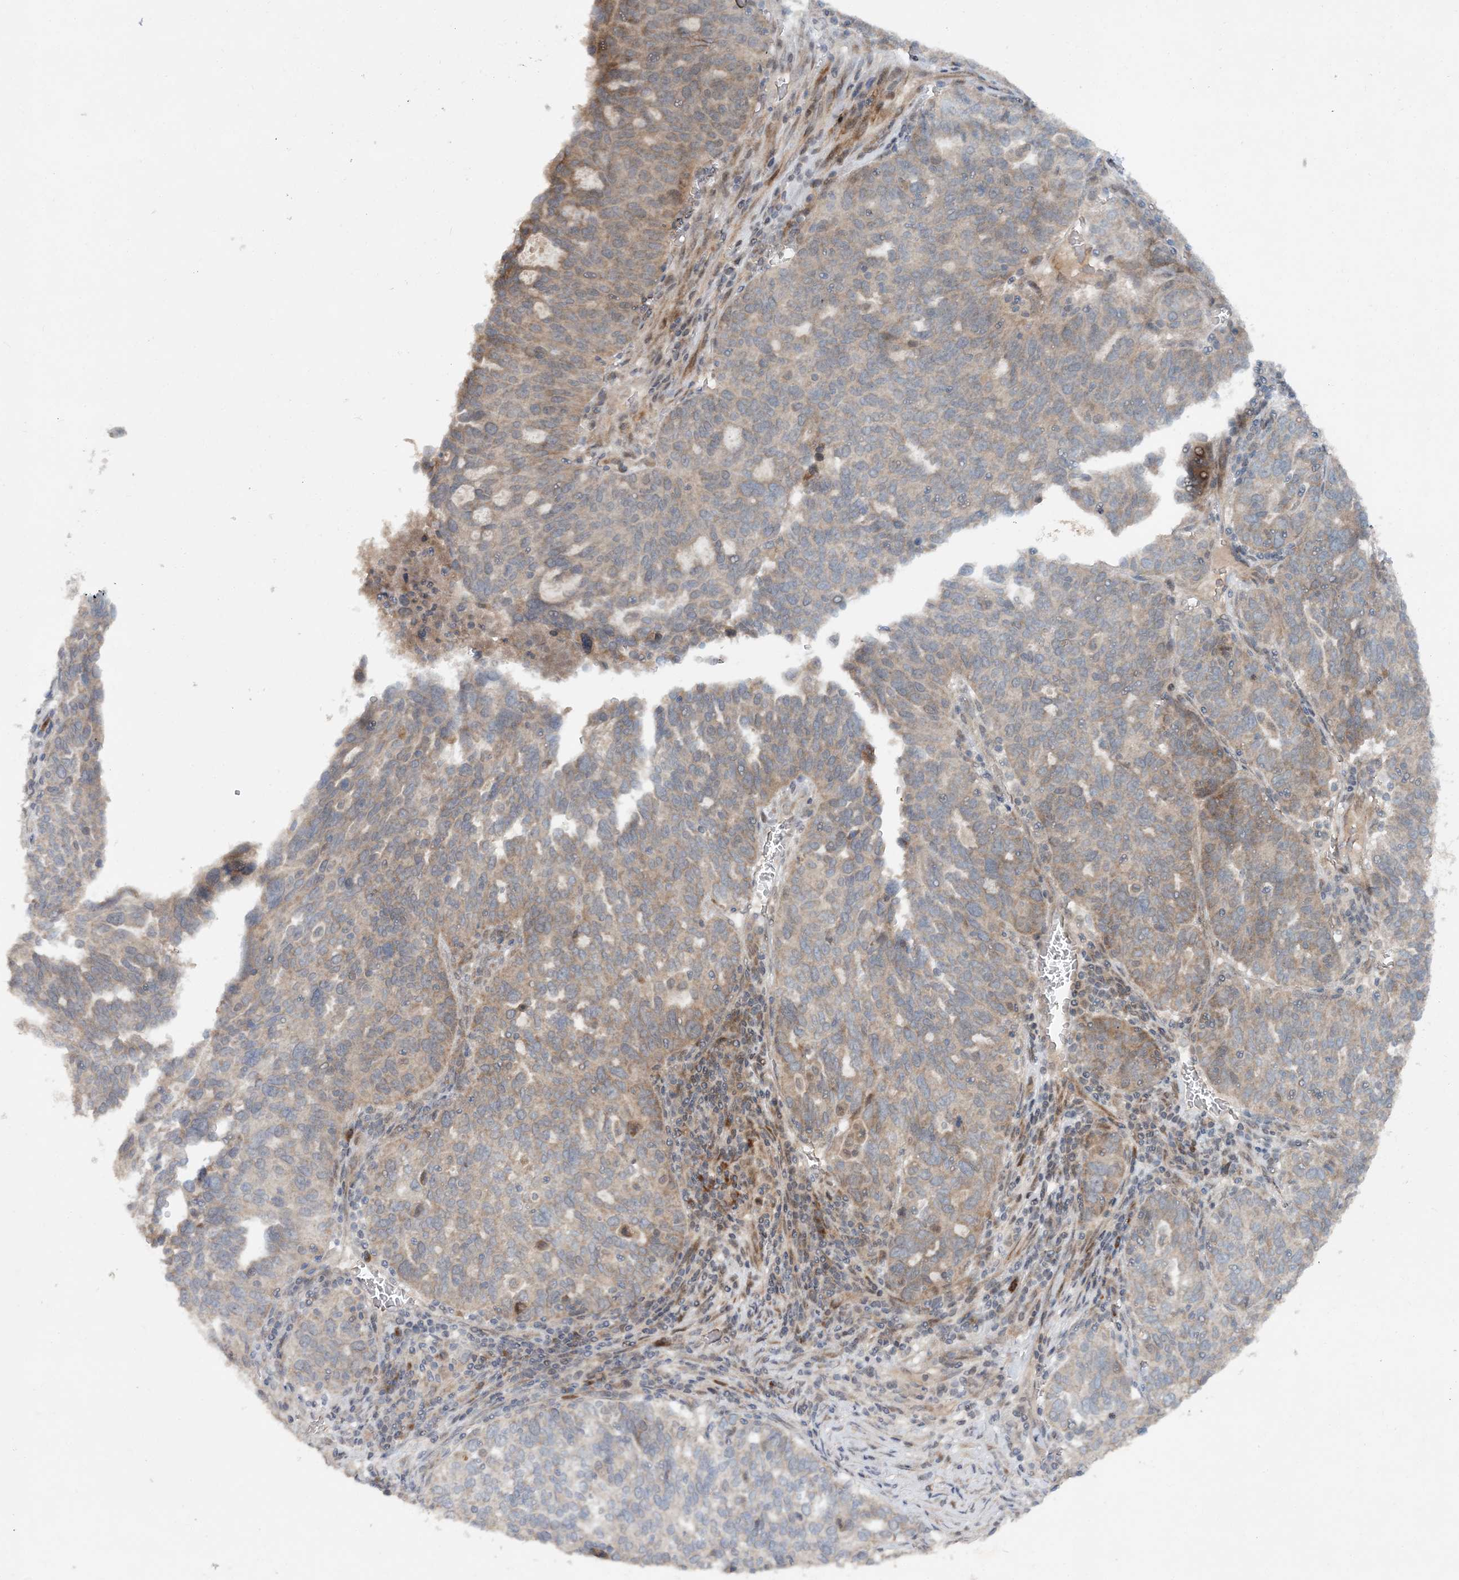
{"staining": {"intensity": "moderate", "quantity": "<25%", "location": "cytoplasmic/membranous"}, "tissue": "ovarian cancer", "cell_type": "Tumor cells", "image_type": "cancer", "snomed": [{"axis": "morphology", "description": "Cystadenocarcinoma, serous, NOS"}, {"axis": "topography", "description": "Ovary"}], "caption": "This is a photomicrograph of immunohistochemistry (IHC) staining of ovarian serous cystadenocarcinoma, which shows moderate expression in the cytoplasmic/membranous of tumor cells.", "gene": "UBR3", "patient": {"sex": "female", "age": 59}}